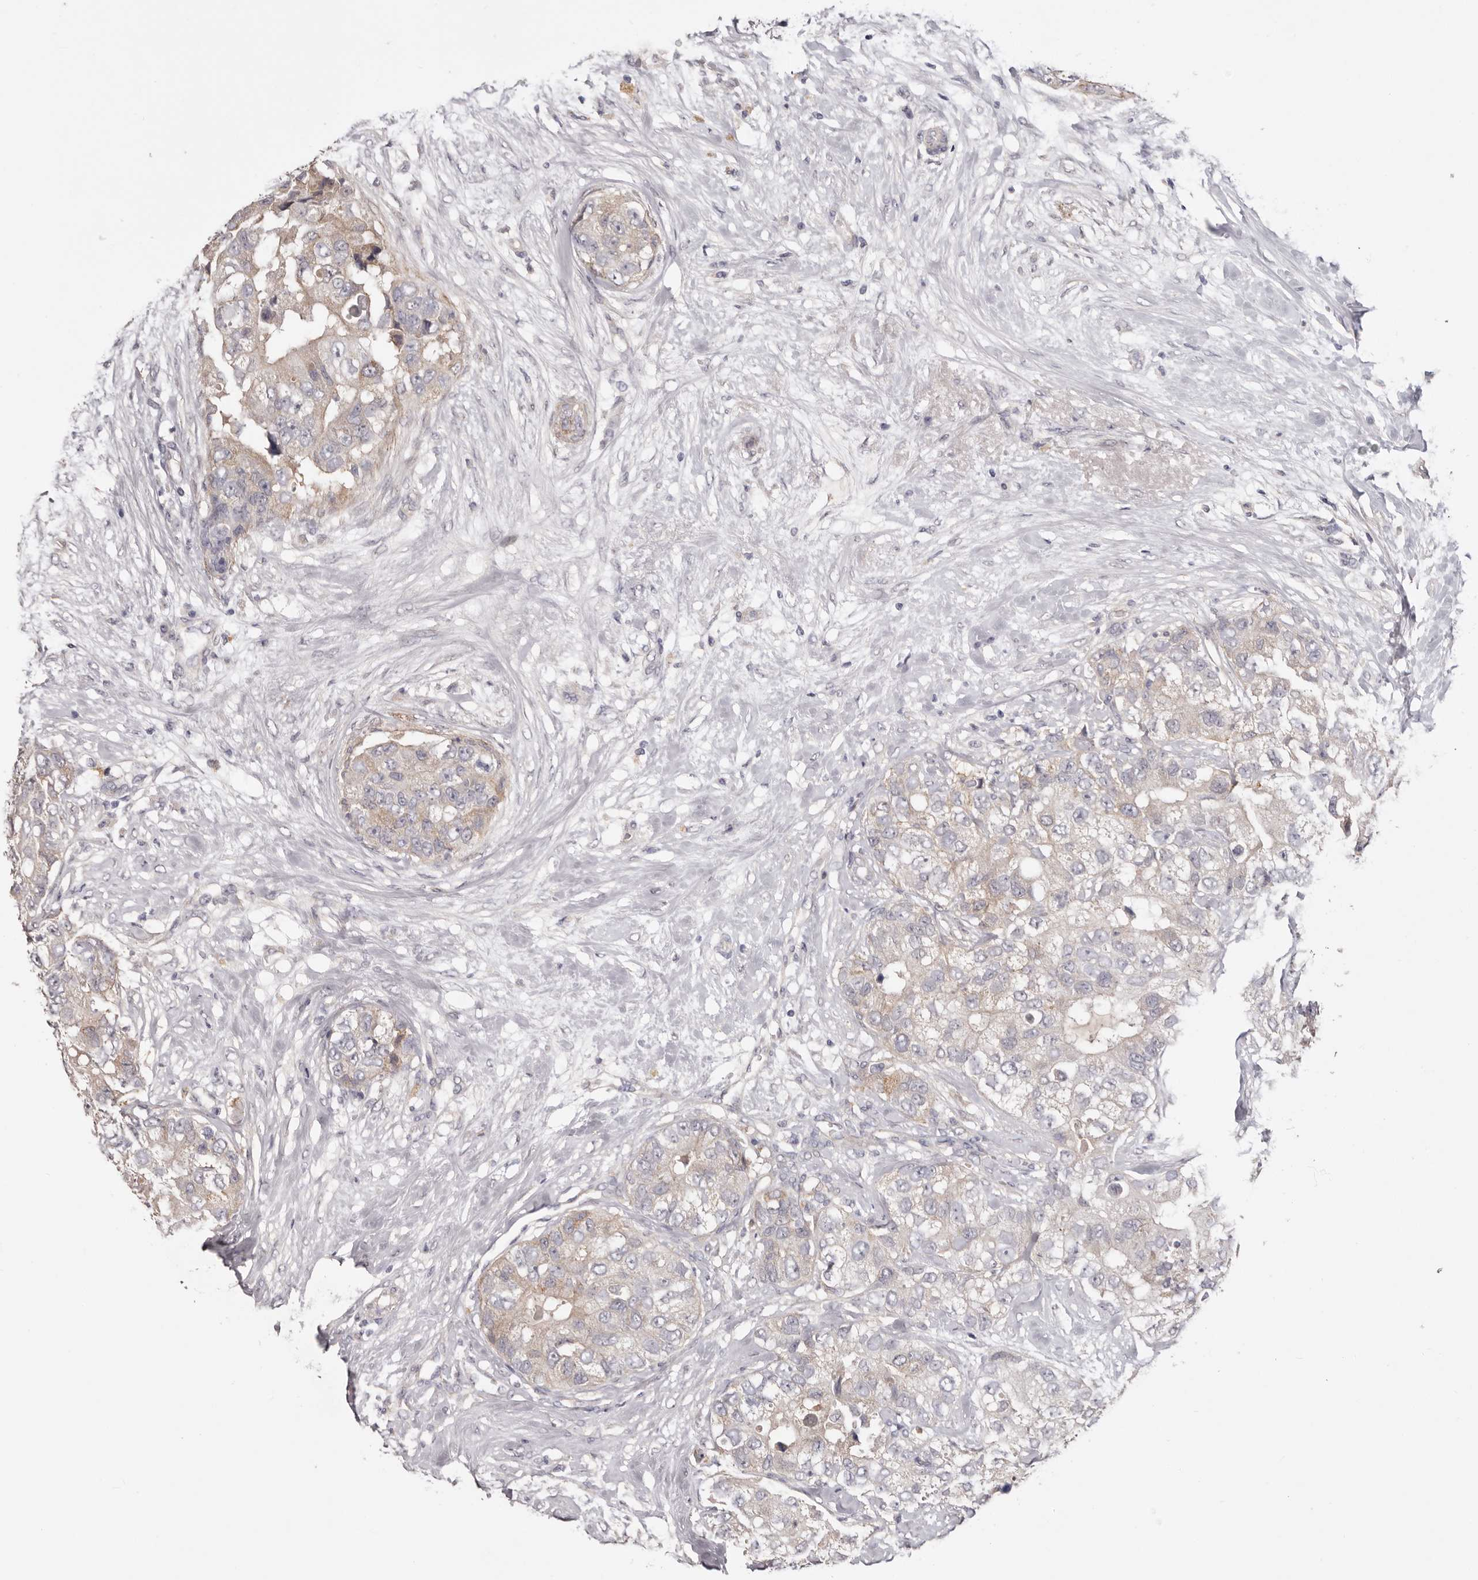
{"staining": {"intensity": "weak", "quantity": "<25%", "location": "cytoplasmic/membranous"}, "tissue": "breast cancer", "cell_type": "Tumor cells", "image_type": "cancer", "snomed": [{"axis": "morphology", "description": "Duct carcinoma"}, {"axis": "topography", "description": "Breast"}], "caption": "DAB (3,3'-diaminobenzidine) immunohistochemical staining of human breast infiltrating ductal carcinoma displays no significant staining in tumor cells.", "gene": "LMLN", "patient": {"sex": "female", "age": 62}}